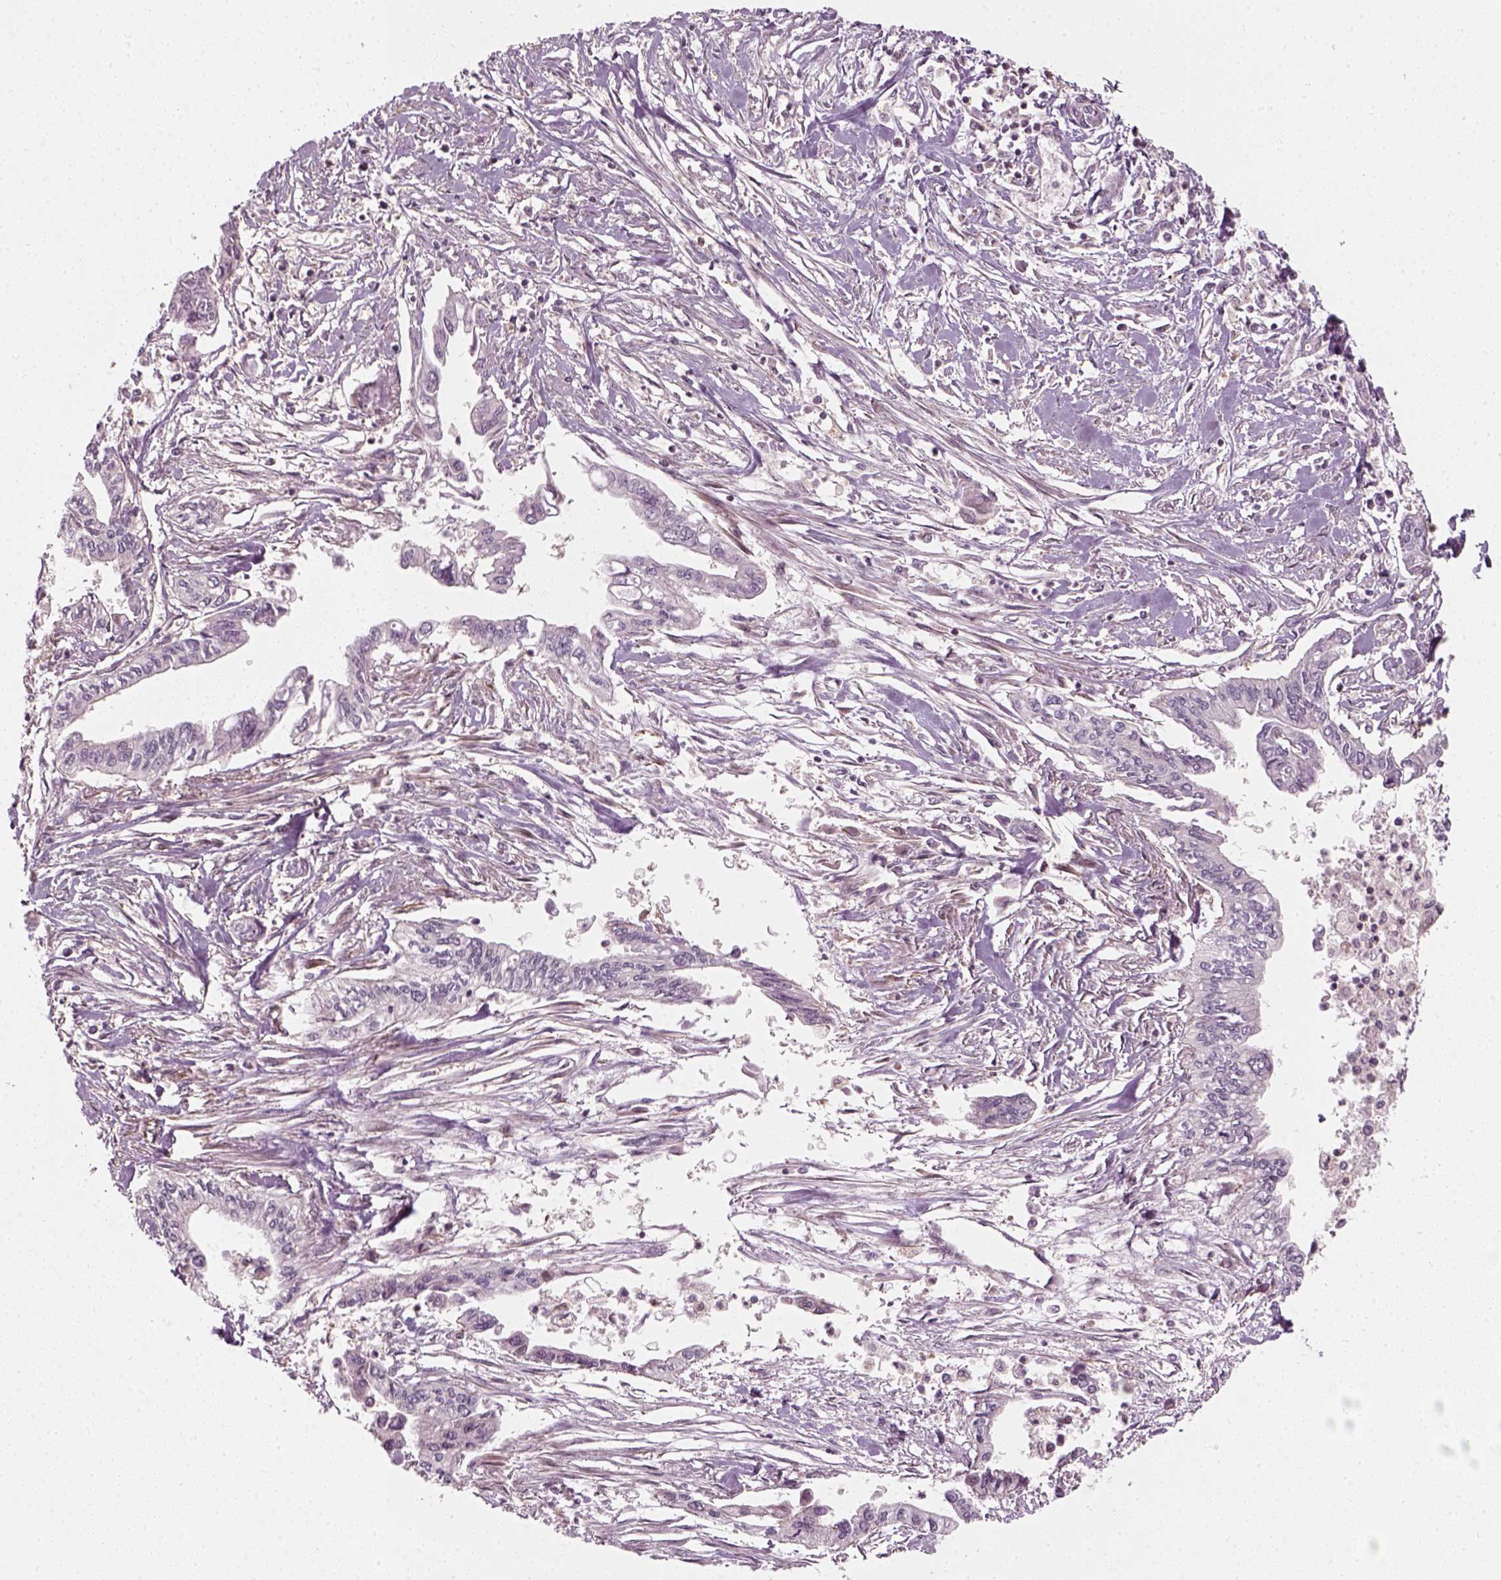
{"staining": {"intensity": "negative", "quantity": "none", "location": "none"}, "tissue": "pancreatic cancer", "cell_type": "Tumor cells", "image_type": "cancer", "snomed": [{"axis": "morphology", "description": "Adenocarcinoma, NOS"}, {"axis": "topography", "description": "Pancreas"}], "caption": "This is an IHC histopathology image of pancreatic adenocarcinoma. There is no positivity in tumor cells.", "gene": "DNASE1L1", "patient": {"sex": "male", "age": 60}}